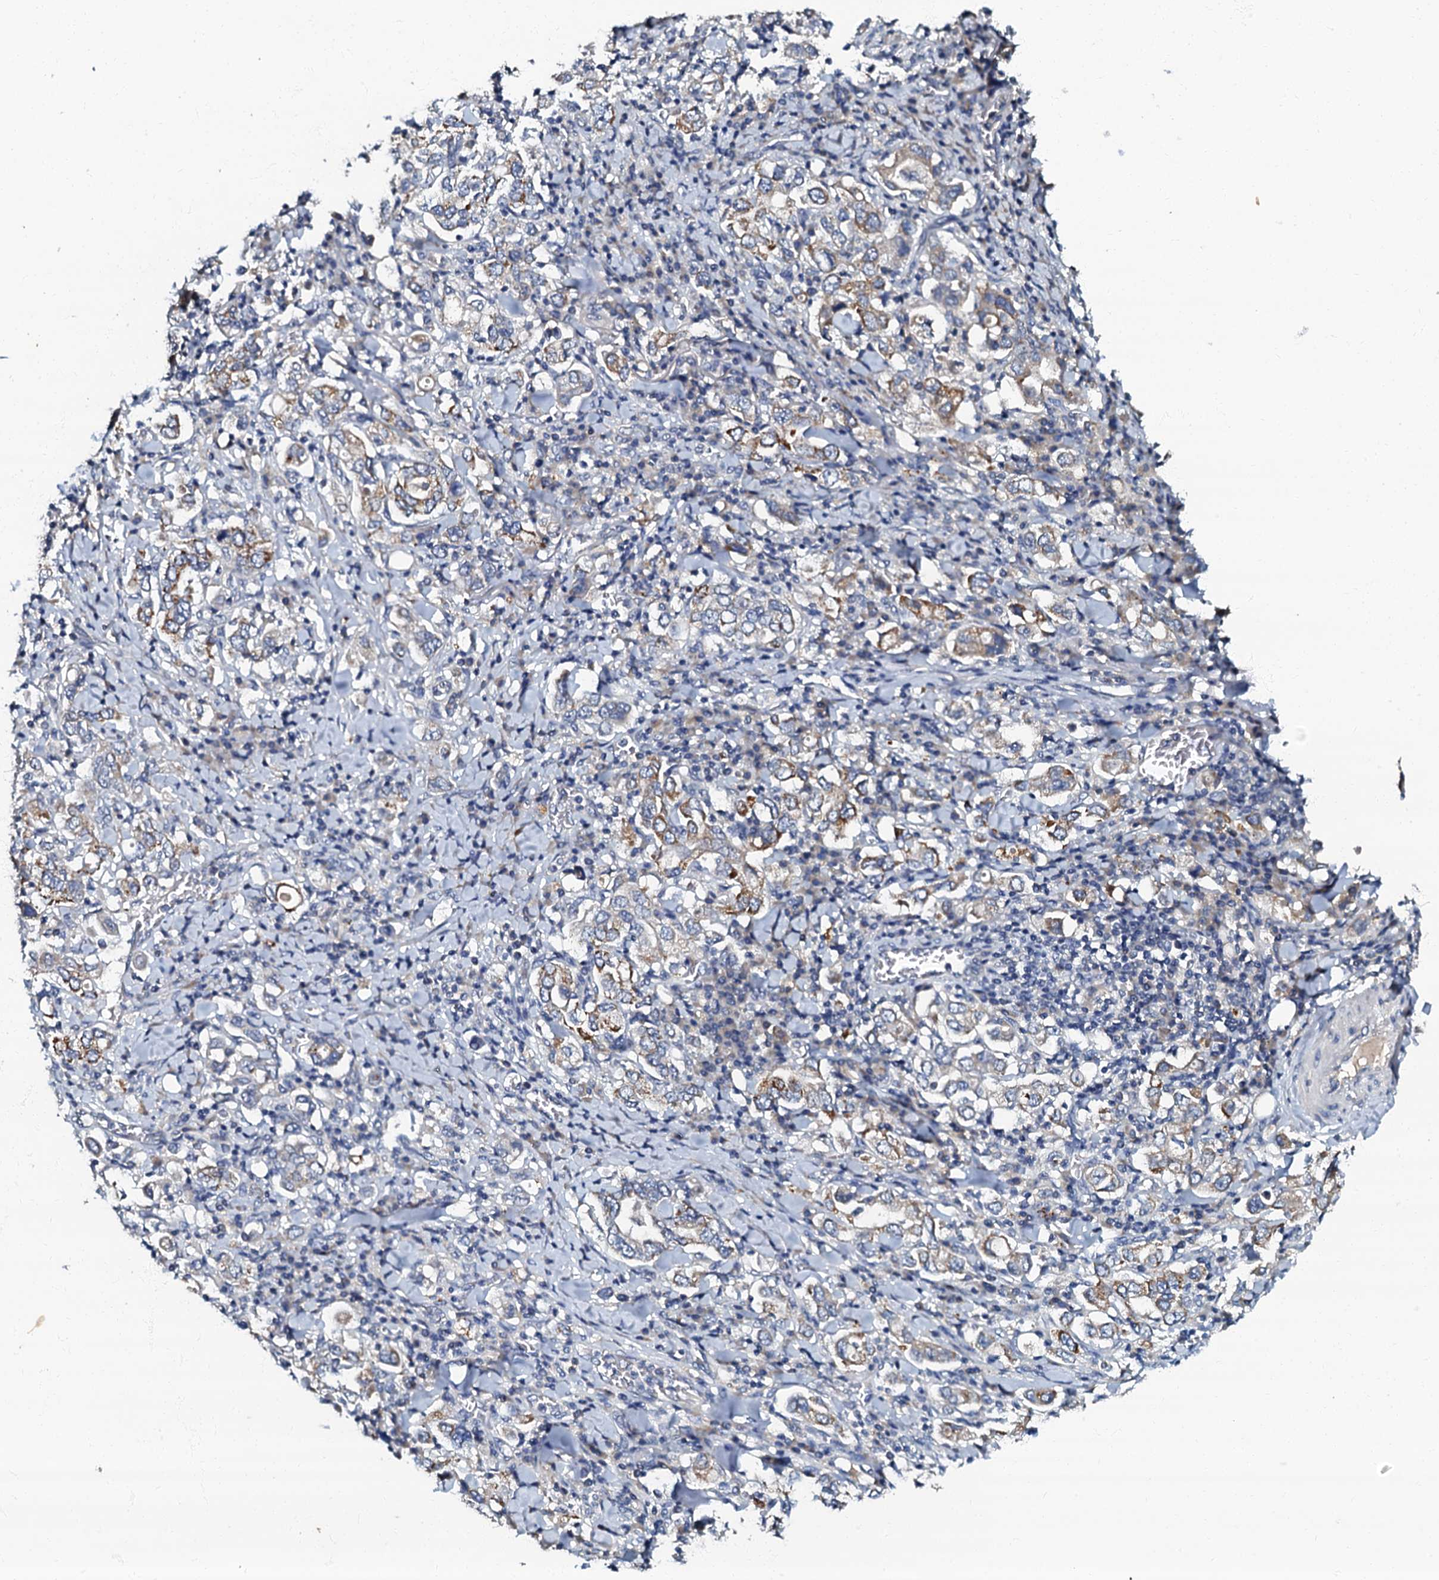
{"staining": {"intensity": "moderate", "quantity": "25%-75%", "location": "cytoplasmic/membranous"}, "tissue": "stomach cancer", "cell_type": "Tumor cells", "image_type": "cancer", "snomed": [{"axis": "morphology", "description": "Adenocarcinoma, NOS"}, {"axis": "topography", "description": "Stomach, upper"}], "caption": "DAB (3,3'-diaminobenzidine) immunohistochemical staining of adenocarcinoma (stomach) reveals moderate cytoplasmic/membranous protein expression in about 25%-75% of tumor cells.", "gene": "OLAH", "patient": {"sex": "male", "age": 62}}